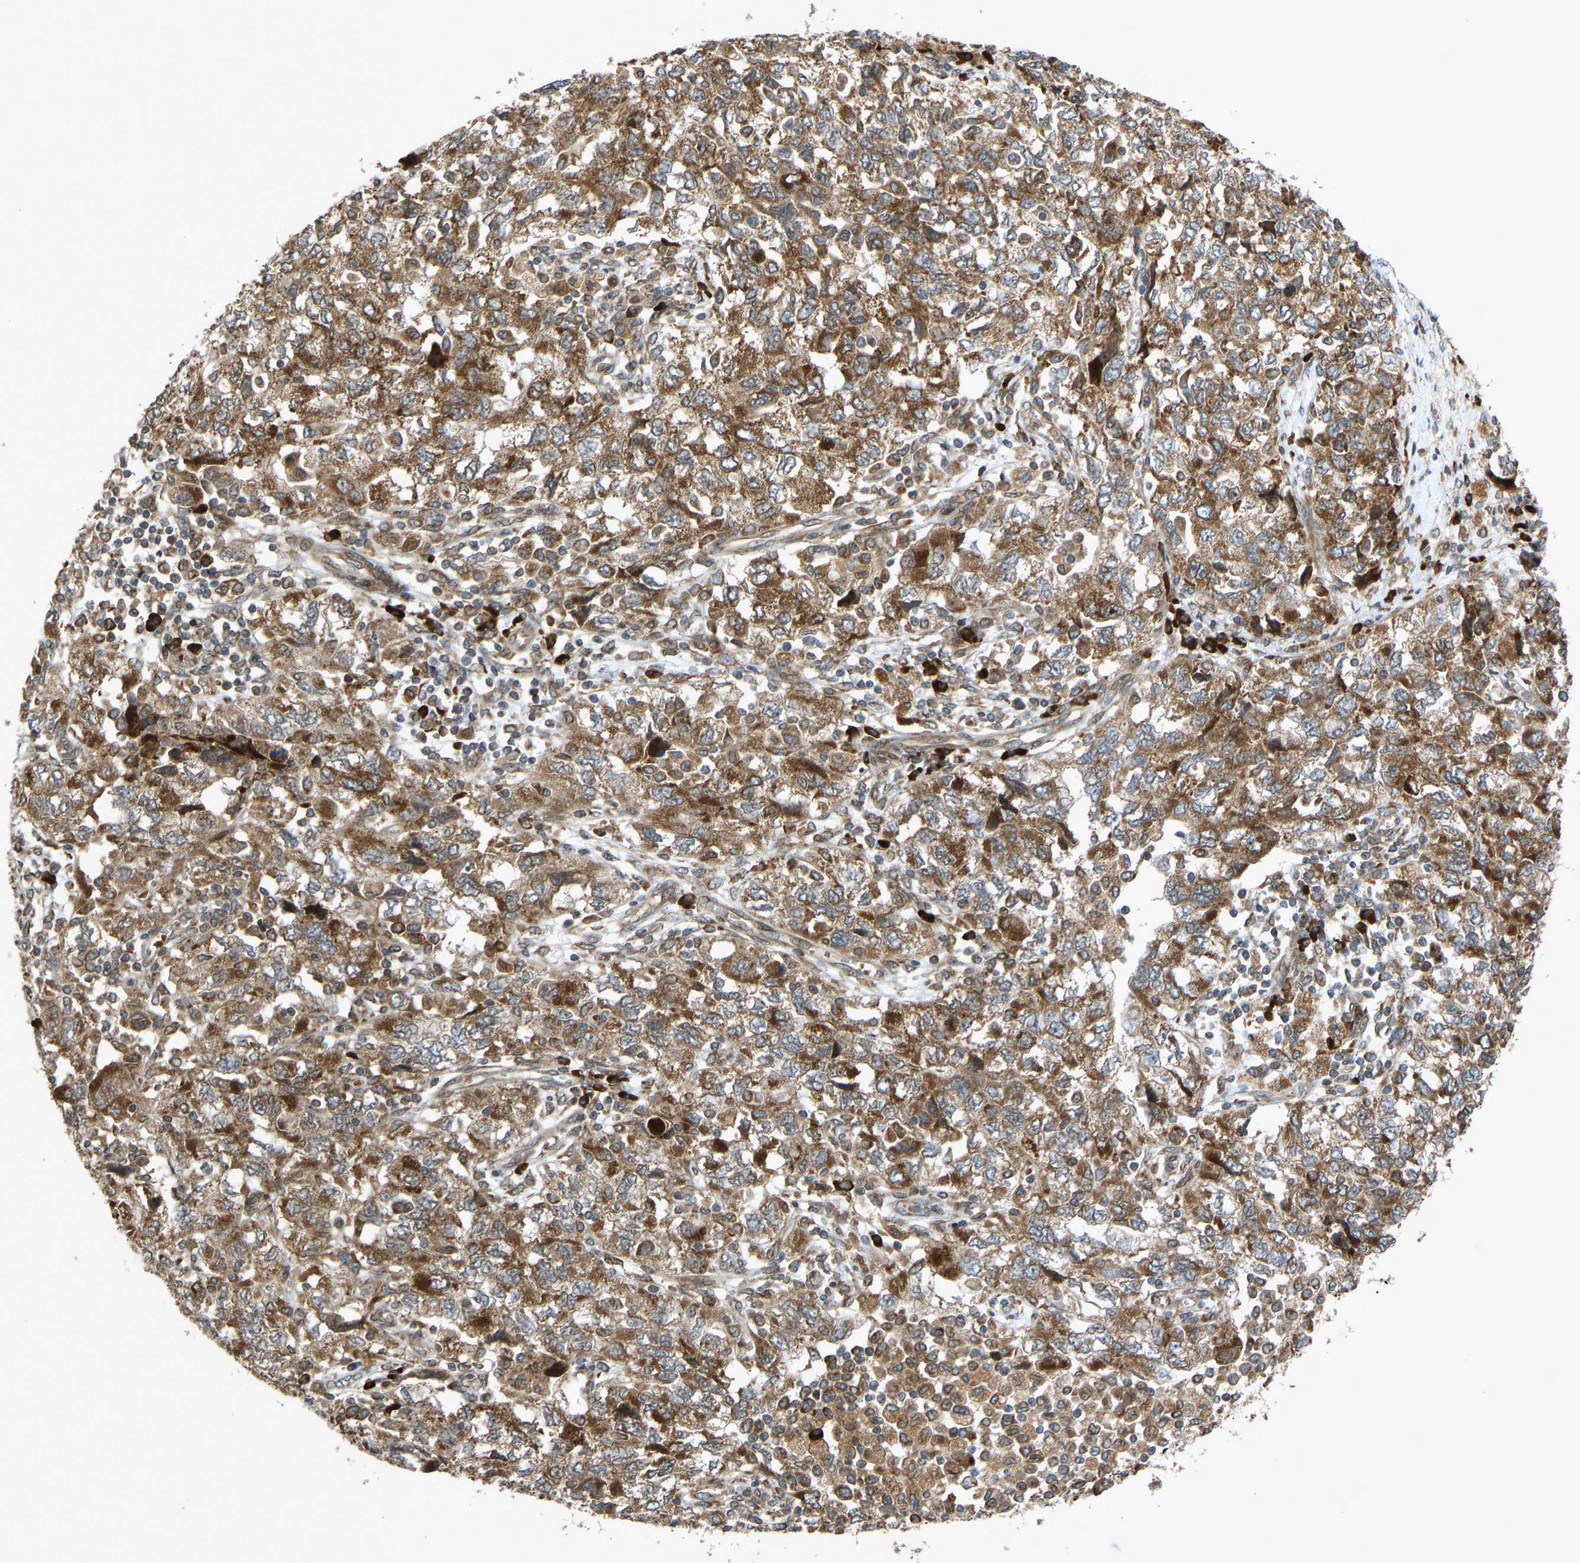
{"staining": {"intensity": "moderate", "quantity": ">75%", "location": "cytoplasmic/membranous"}, "tissue": "ovarian cancer", "cell_type": "Tumor cells", "image_type": "cancer", "snomed": [{"axis": "morphology", "description": "Carcinoma, NOS"}, {"axis": "morphology", "description": "Cystadenocarcinoma, serous, NOS"}, {"axis": "topography", "description": "Ovary"}], "caption": "Serous cystadenocarcinoma (ovarian) stained for a protein (brown) shows moderate cytoplasmic/membranous positive staining in approximately >75% of tumor cells.", "gene": "RPN2", "patient": {"sex": "female", "age": 69}}